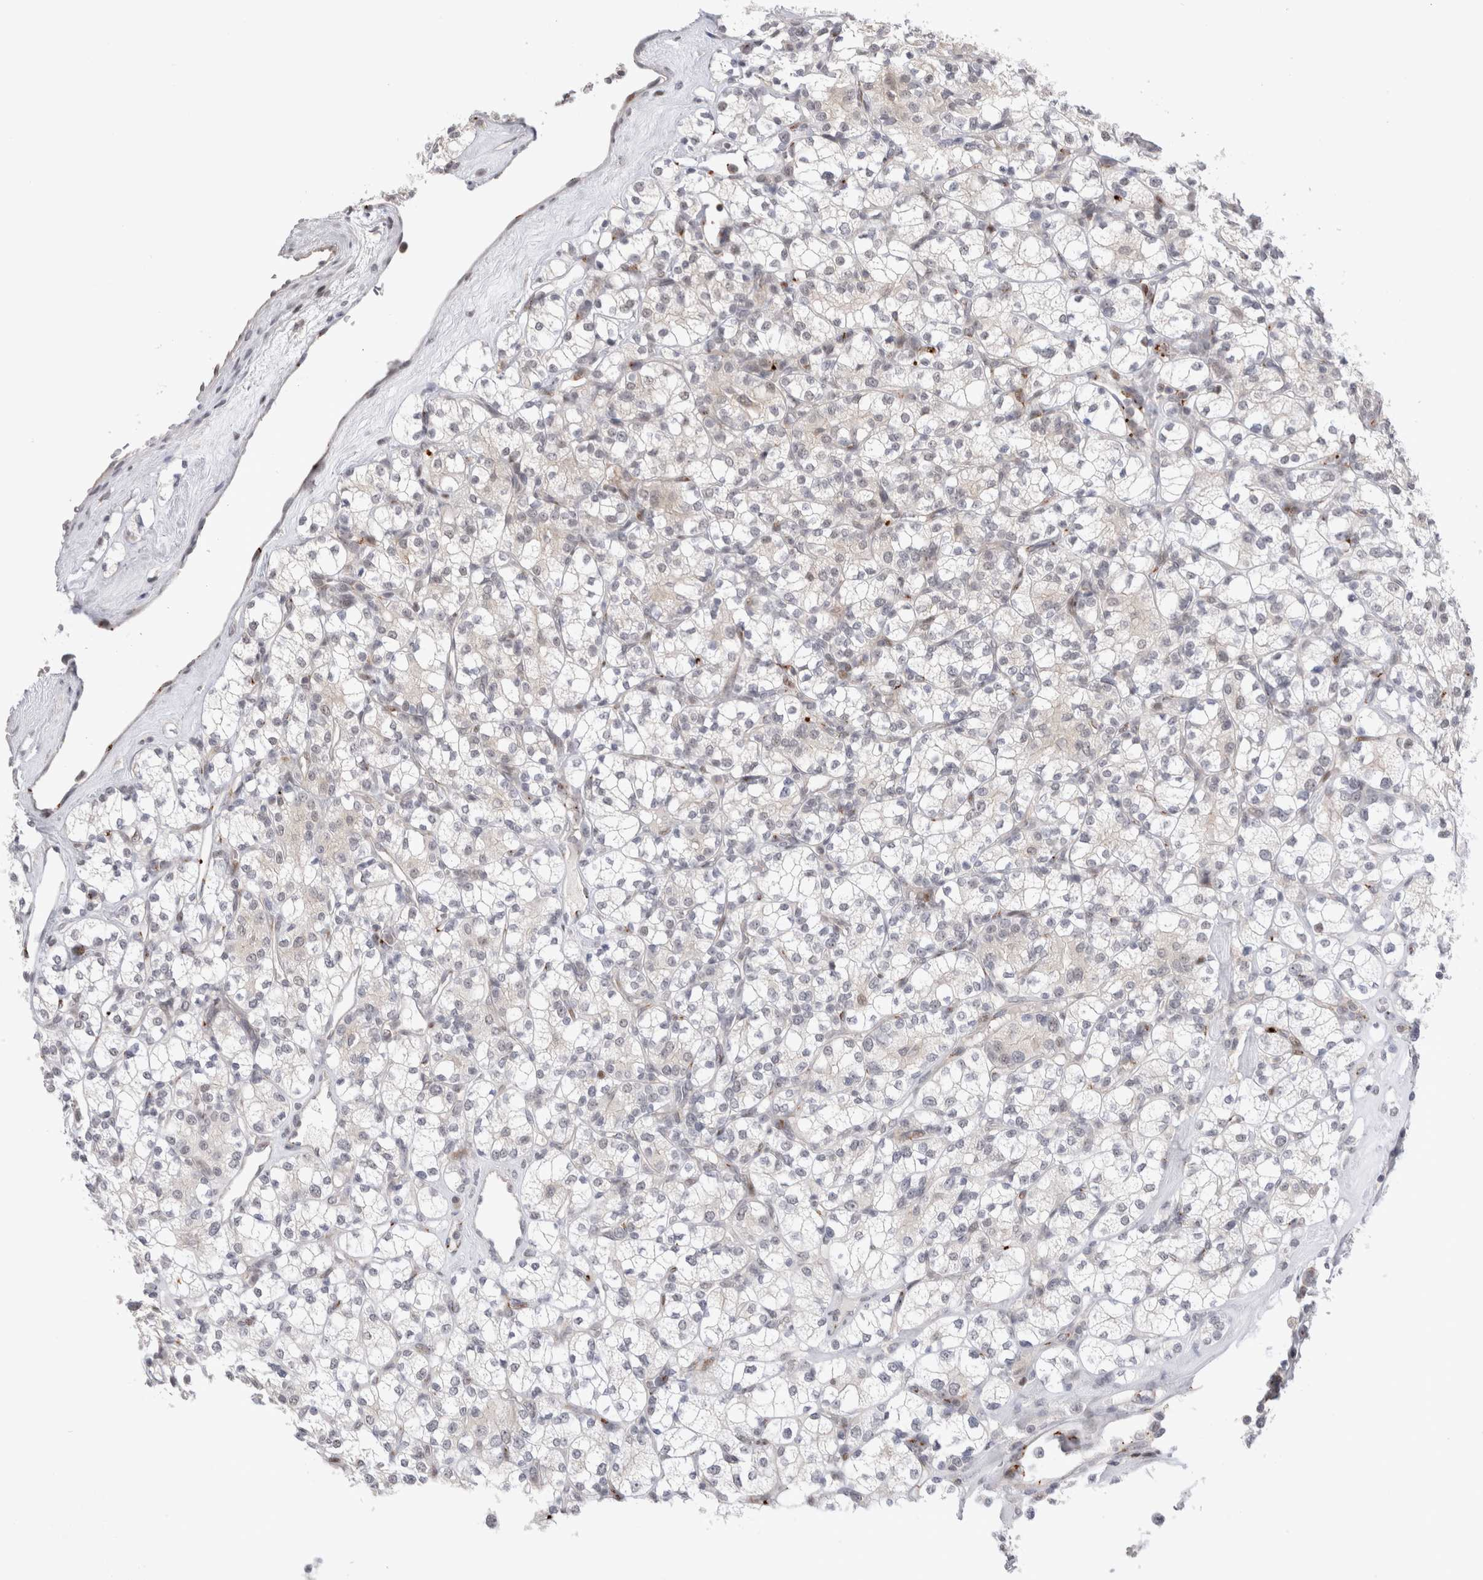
{"staining": {"intensity": "negative", "quantity": "none", "location": "none"}, "tissue": "renal cancer", "cell_type": "Tumor cells", "image_type": "cancer", "snomed": [{"axis": "morphology", "description": "Adenocarcinoma, NOS"}, {"axis": "topography", "description": "Kidney"}], "caption": "A micrograph of human renal cancer is negative for staining in tumor cells.", "gene": "VPS28", "patient": {"sex": "male", "age": 77}}